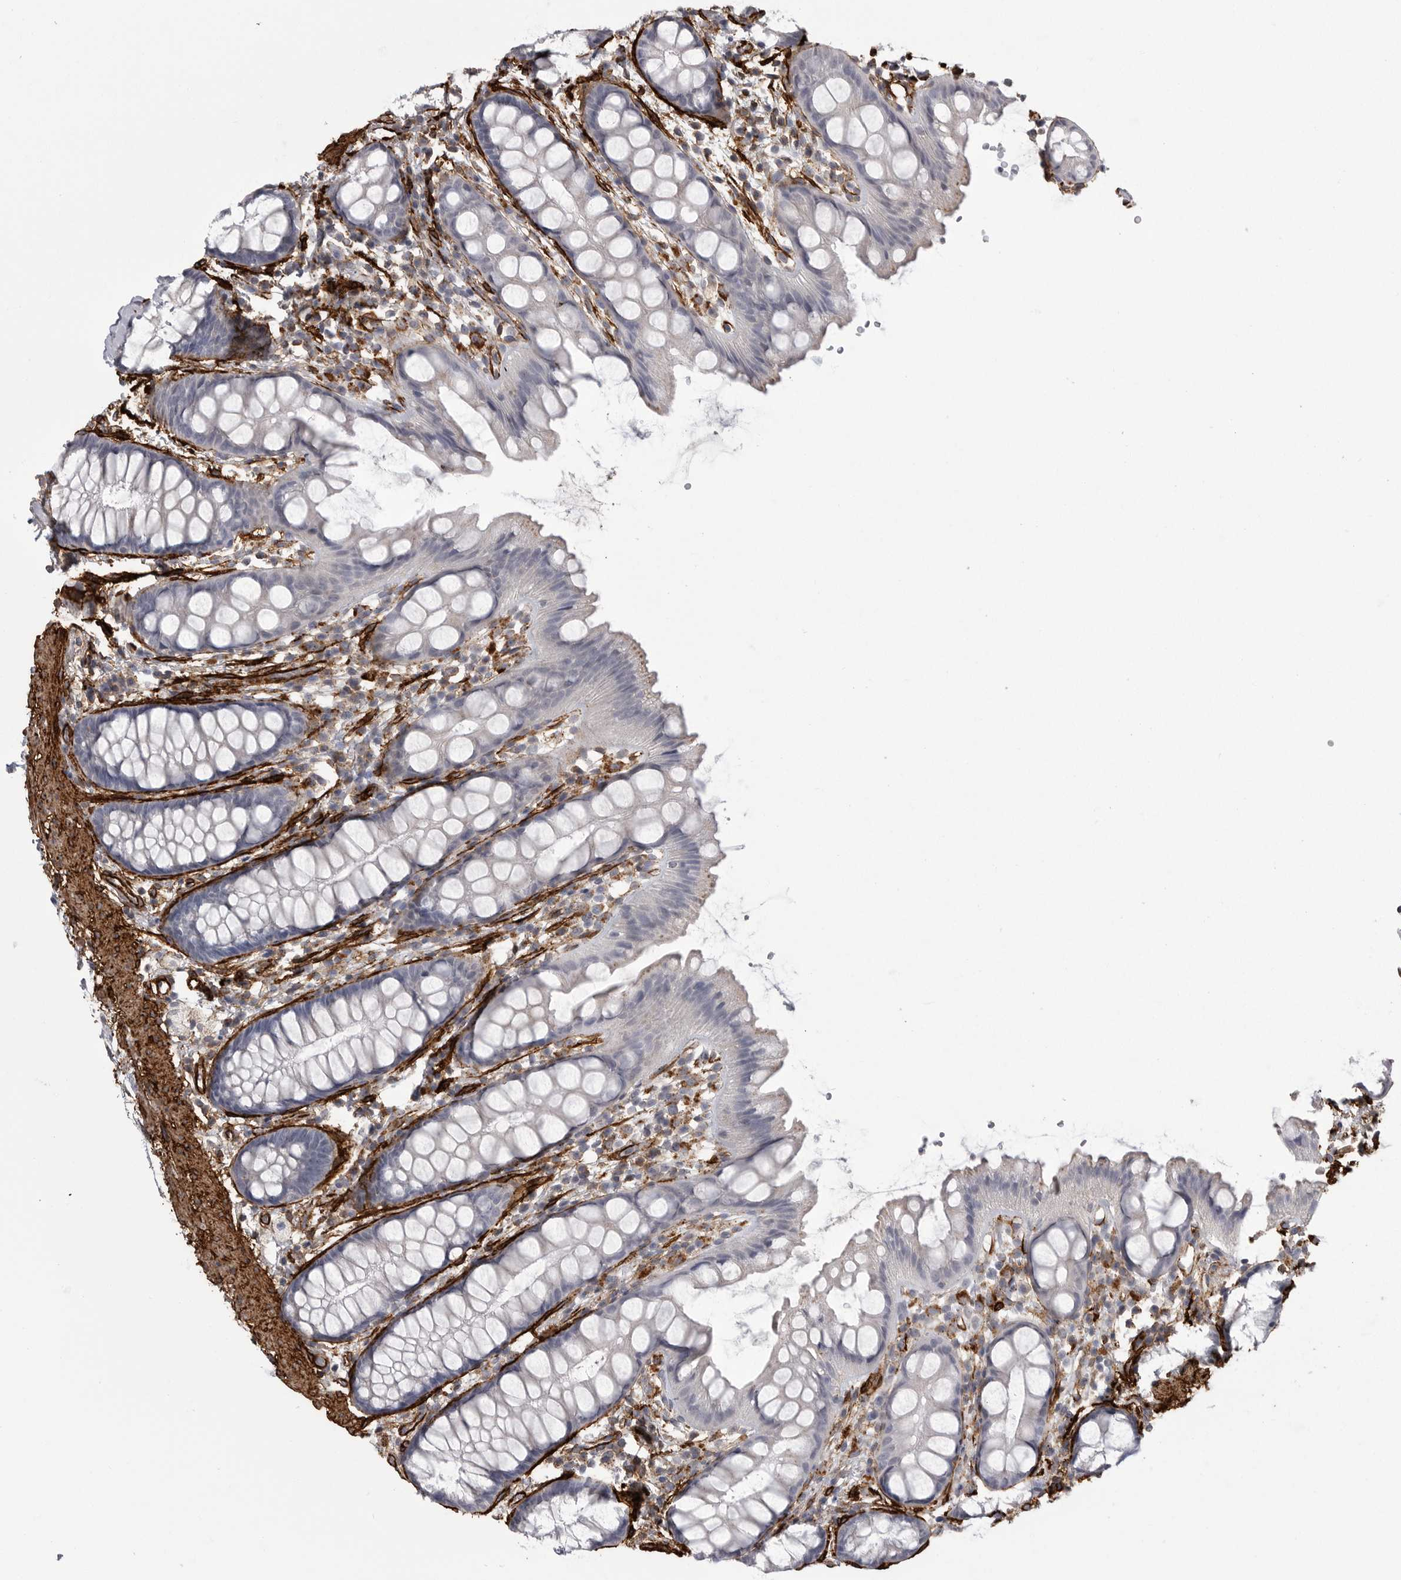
{"staining": {"intensity": "negative", "quantity": "none", "location": "none"}, "tissue": "rectum", "cell_type": "Glandular cells", "image_type": "normal", "snomed": [{"axis": "morphology", "description": "Normal tissue, NOS"}, {"axis": "topography", "description": "Rectum"}], "caption": "DAB immunohistochemical staining of benign rectum exhibits no significant expression in glandular cells. (Stains: DAB (3,3'-diaminobenzidine) immunohistochemistry (IHC) with hematoxylin counter stain, Microscopy: brightfield microscopy at high magnification).", "gene": "AOC3", "patient": {"sex": "female", "age": 65}}